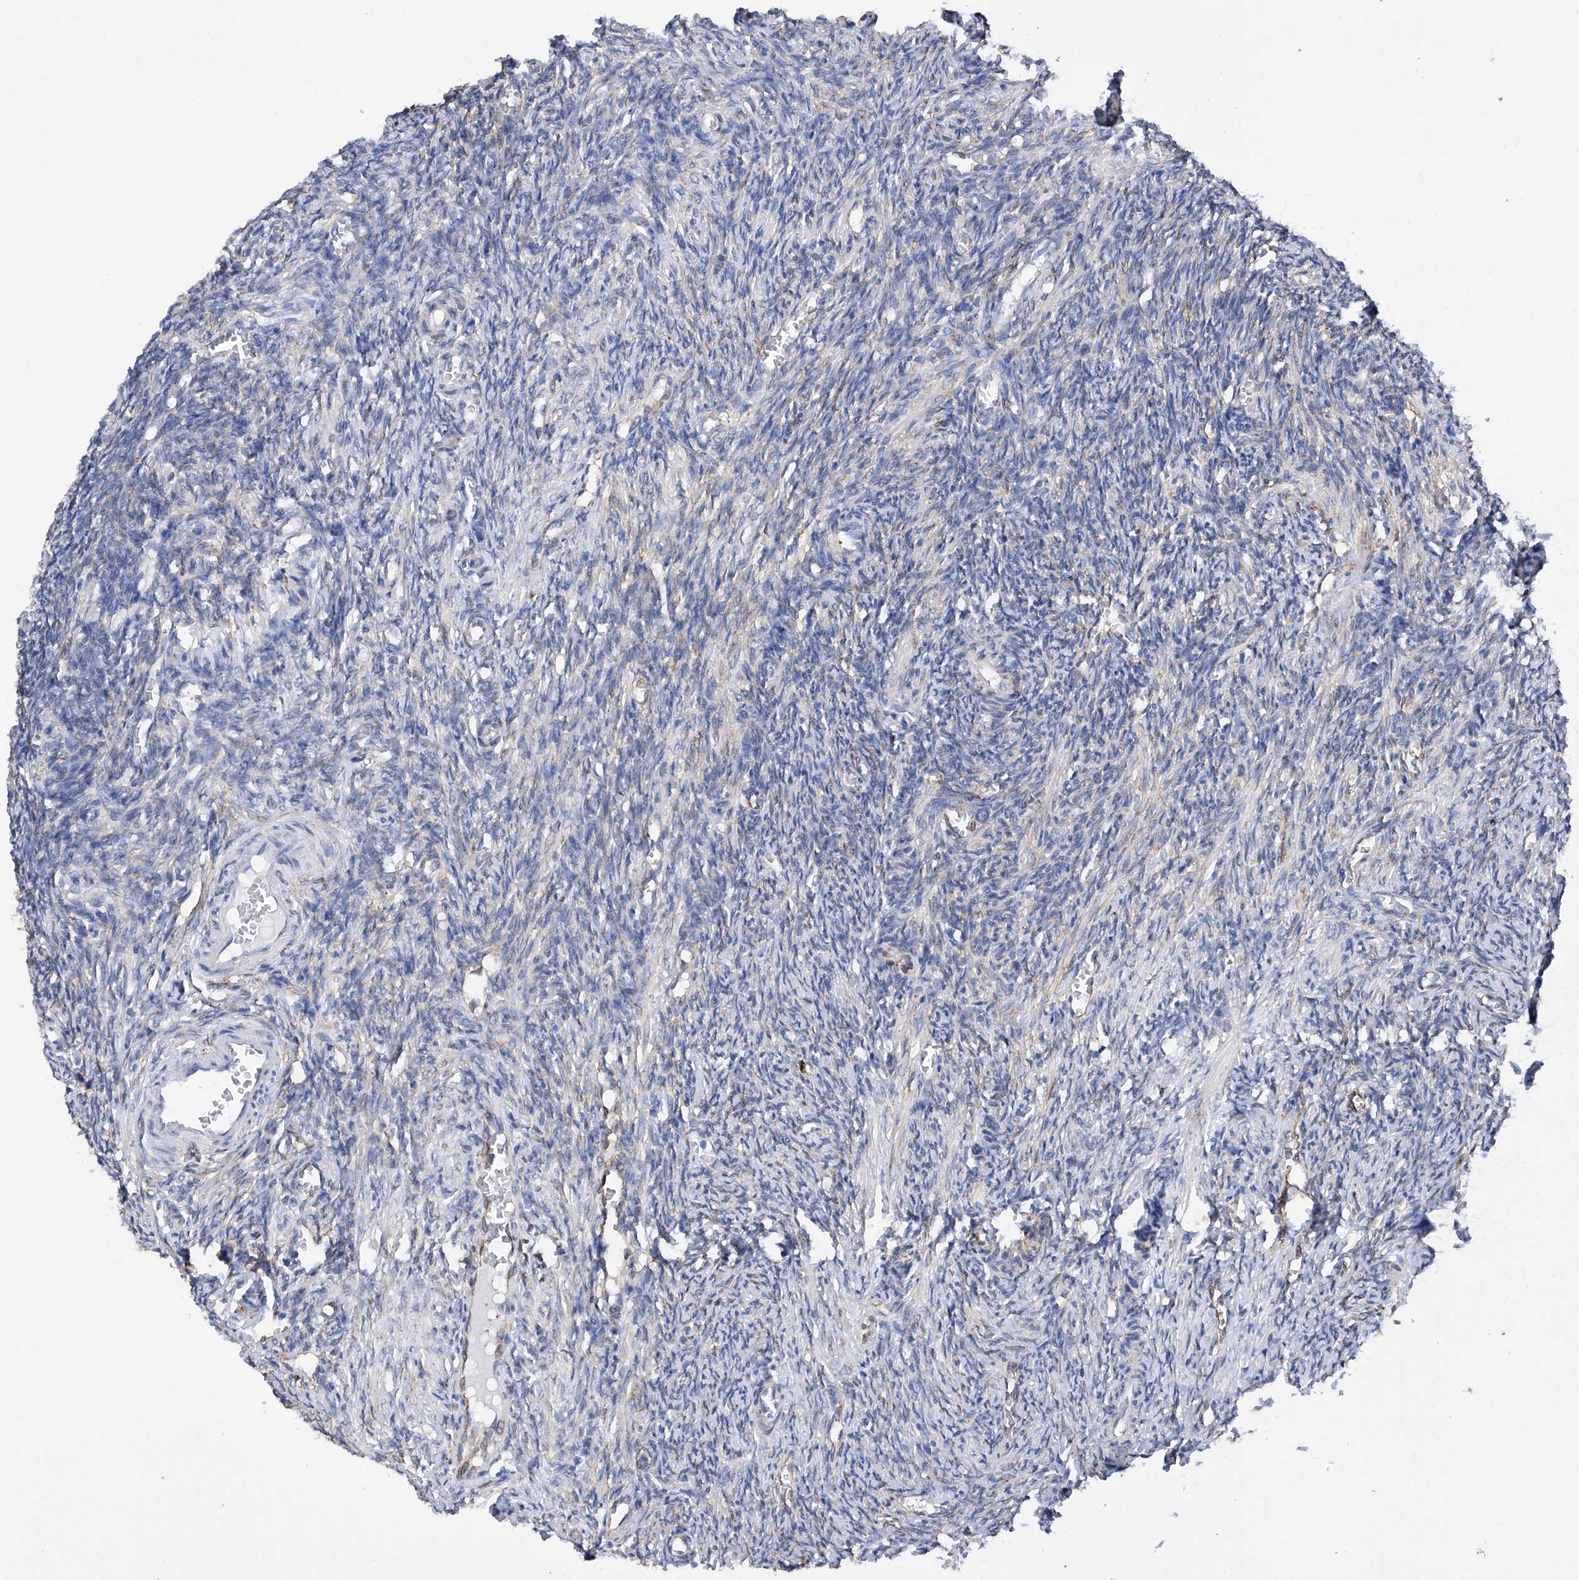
{"staining": {"intensity": "negative", "quantity": "none", "location": "none"}, "tissue": "ovary", "cell_type": "Ovarian stroma cells", "image_type": "normal", "snomed": [{"axis": "morphology", "description": "Normal tissue, NOS"}, {"axis": "topography", "description": "Ovary"}], "caption": "Immunohistochemical staining of benign human ovary exhibits no significant expression in ovarian stroma cells.", "gene": "PDIA5", "patient": {"sex": "female", "age": 27}}